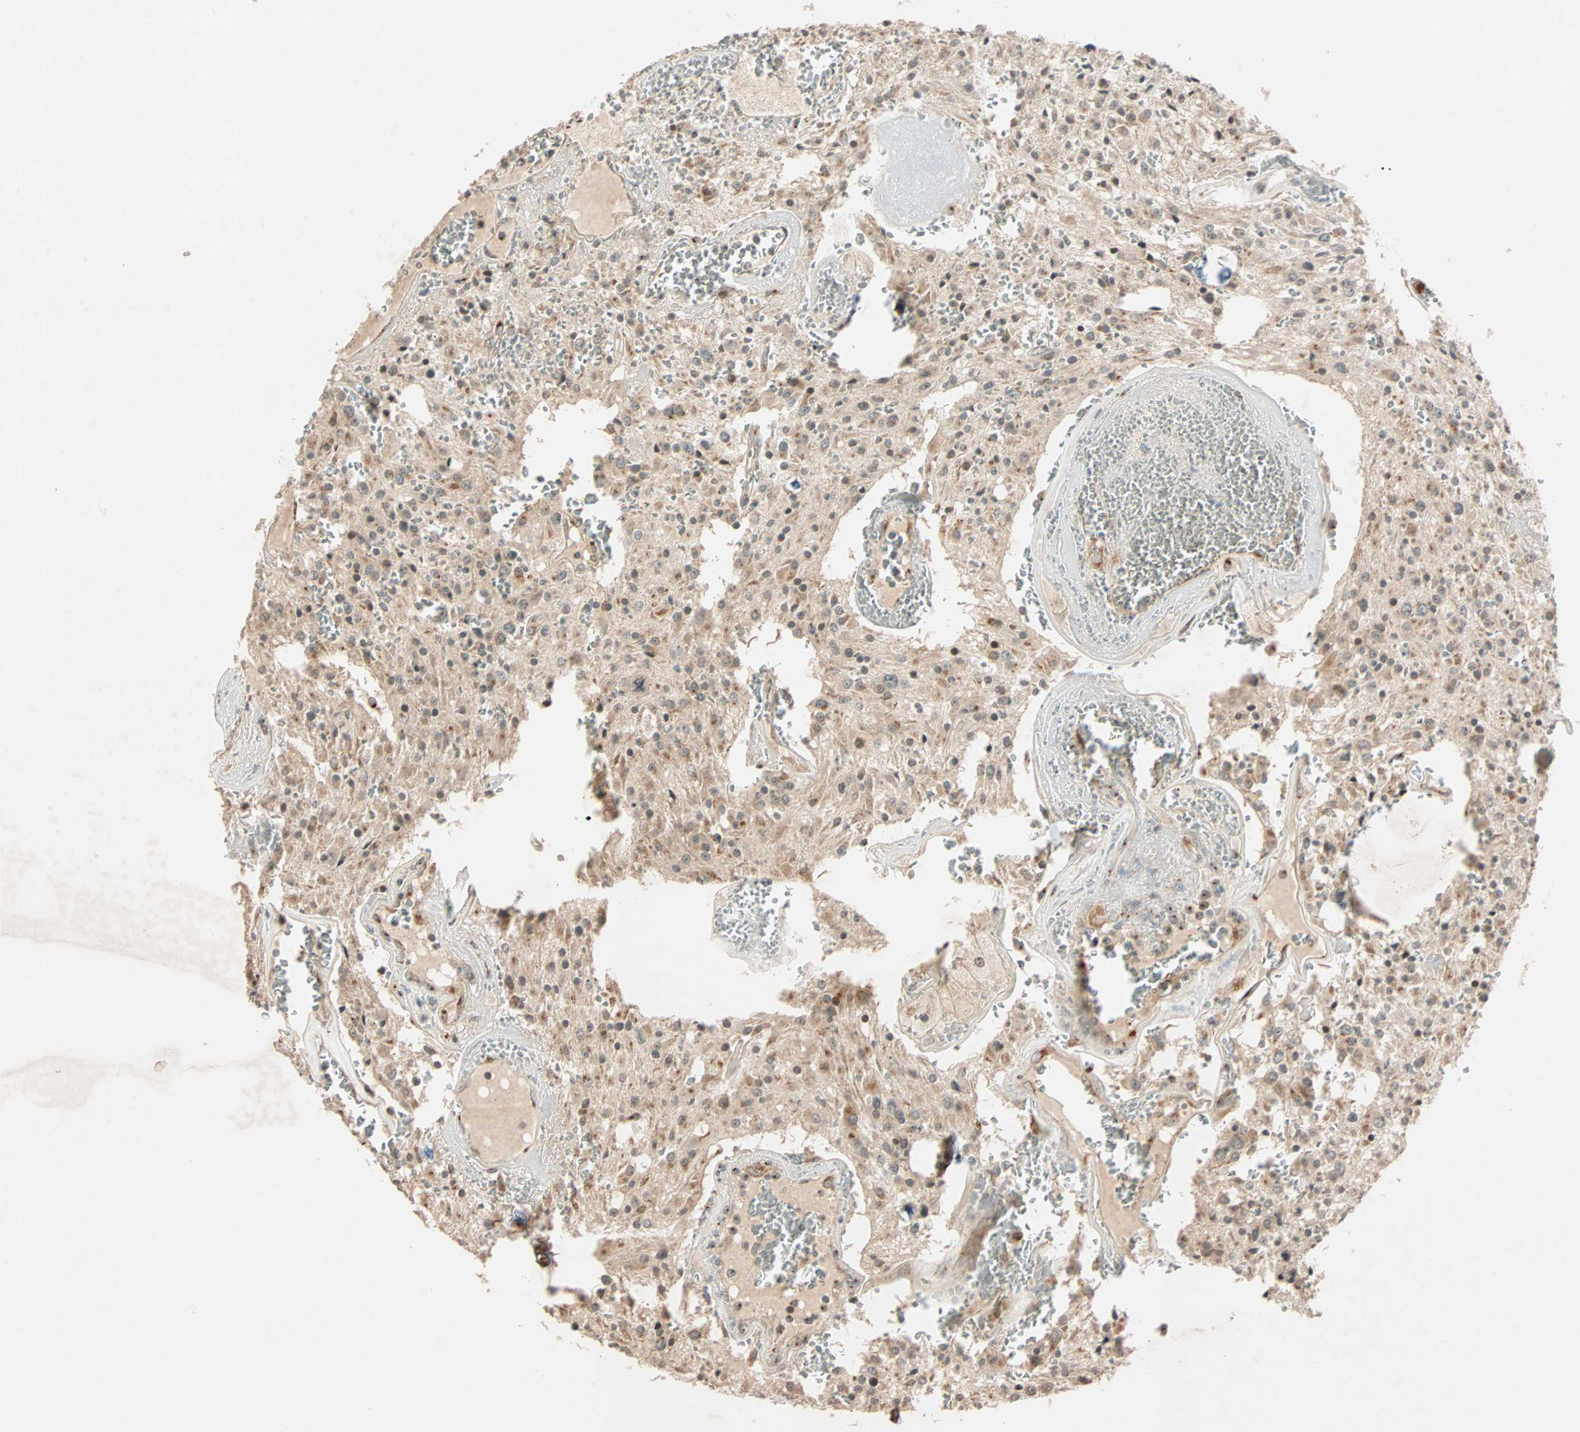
{"staining": {"intensity": "weak", "quantity": "<25%", "location": "cytoplasmic/membranous"}, "tissue": "glioma", "cell_type": "Tumor cells", "image_type": "cancer", "snomed": [{"axis": "morphology", "description": "Glioma, malignant, Low grade"}, {"axis": "topography", "description": "Brain"}], "caption": "A high-resolution image shows immunohistochemistry staining of low-grade glioma (malignant), which shows no significant positivity in tumor cells.", "gene": "PRDM2", "patient": {"sex": "male", "age": 58}}